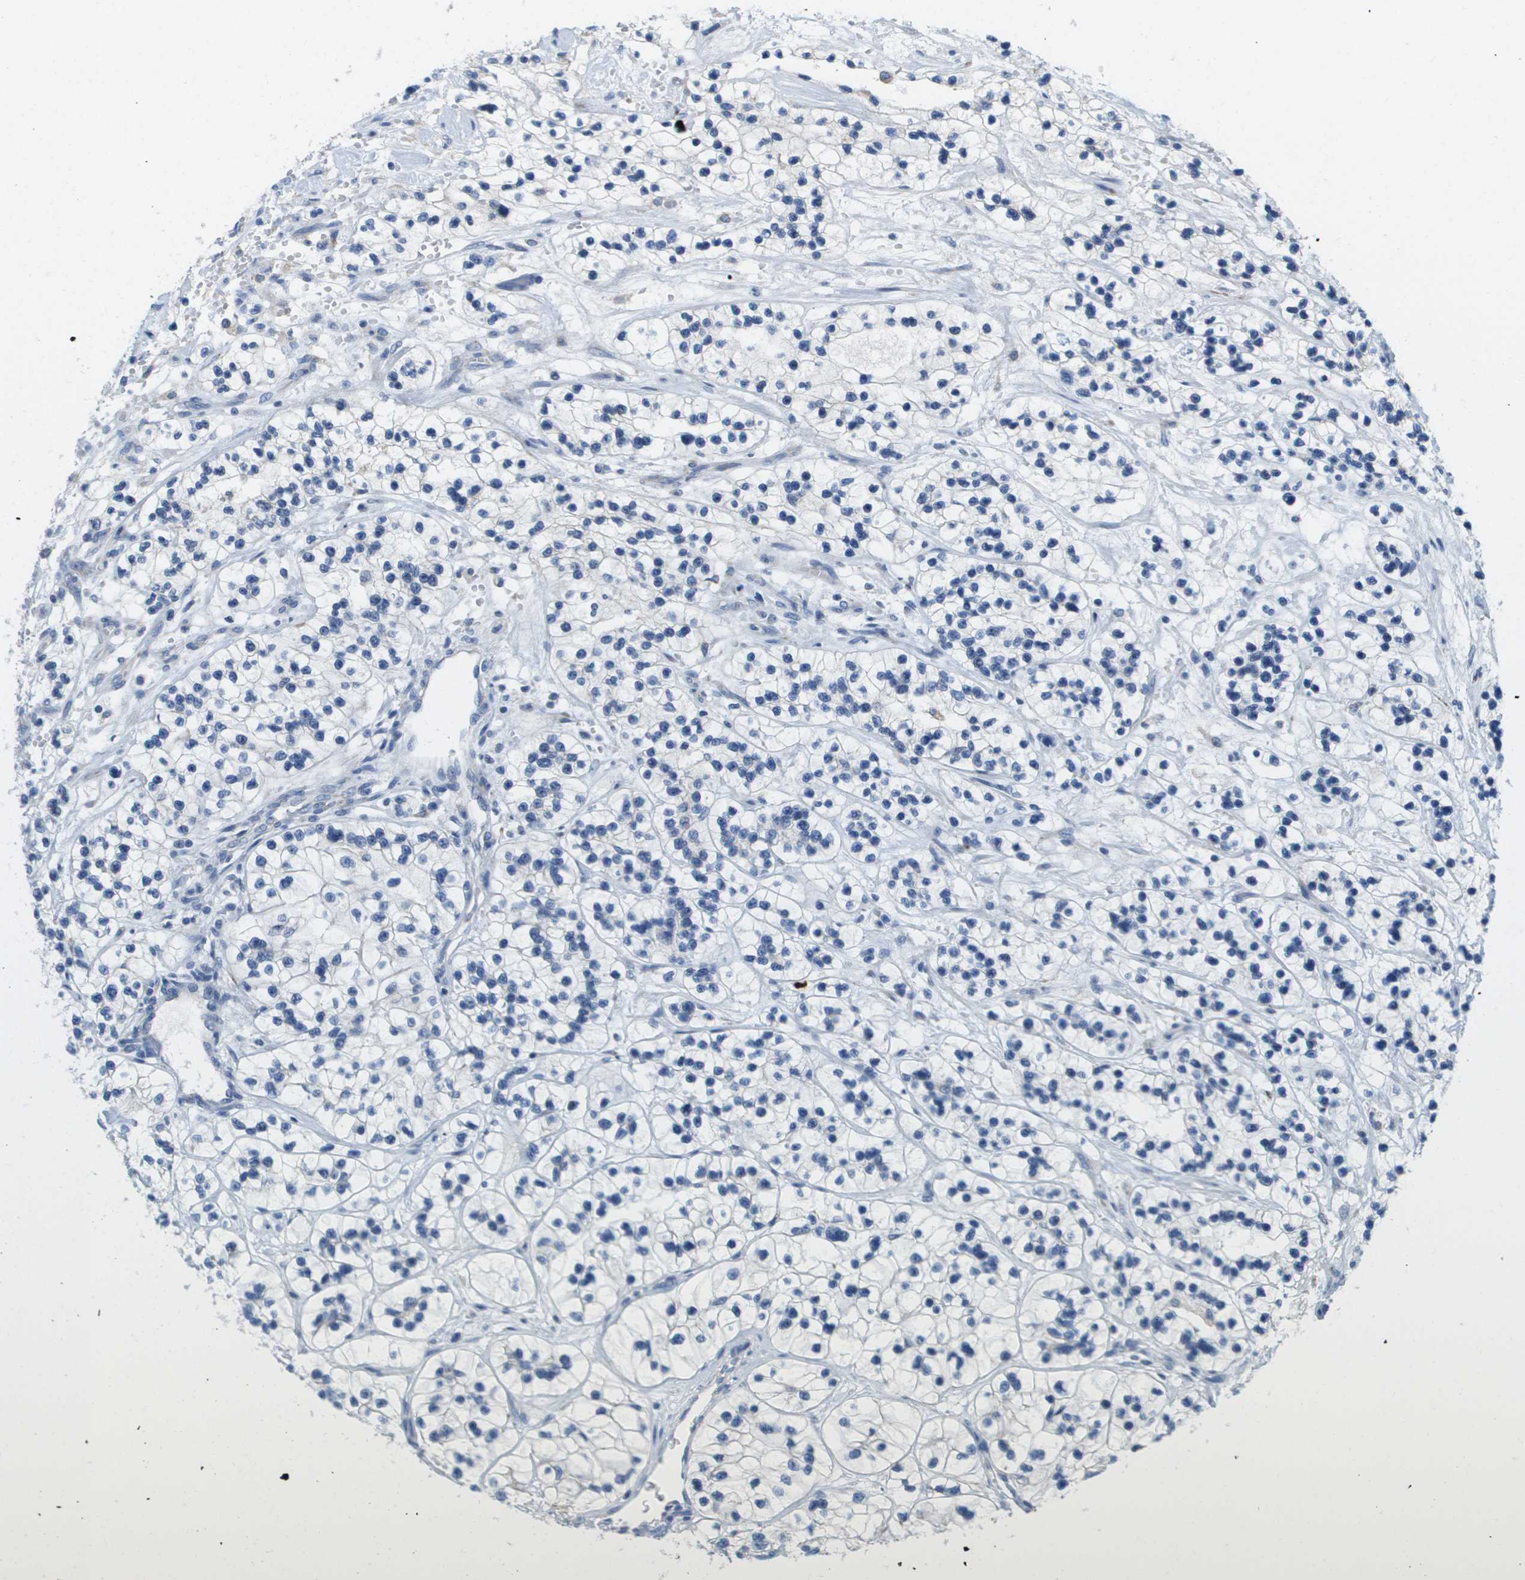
{"staining": {"intensity": "negative", "quantity": "none", "location": "none"}, "tissue": "renal cancer", "cell_type": "Tumor cells", "image_type": "cancer", "snomed": [{"axis": "morphology", "description": "Adenocarcinoma, NOS"}, {"axis": "topography", "description": "Kidney"}], "caption": "This is a histopathology image of IHC staining of renal cancer, which shows no expression in tumor cells.", "gene": "CD3G", "patient": {"sex": "female", "age": 57}}